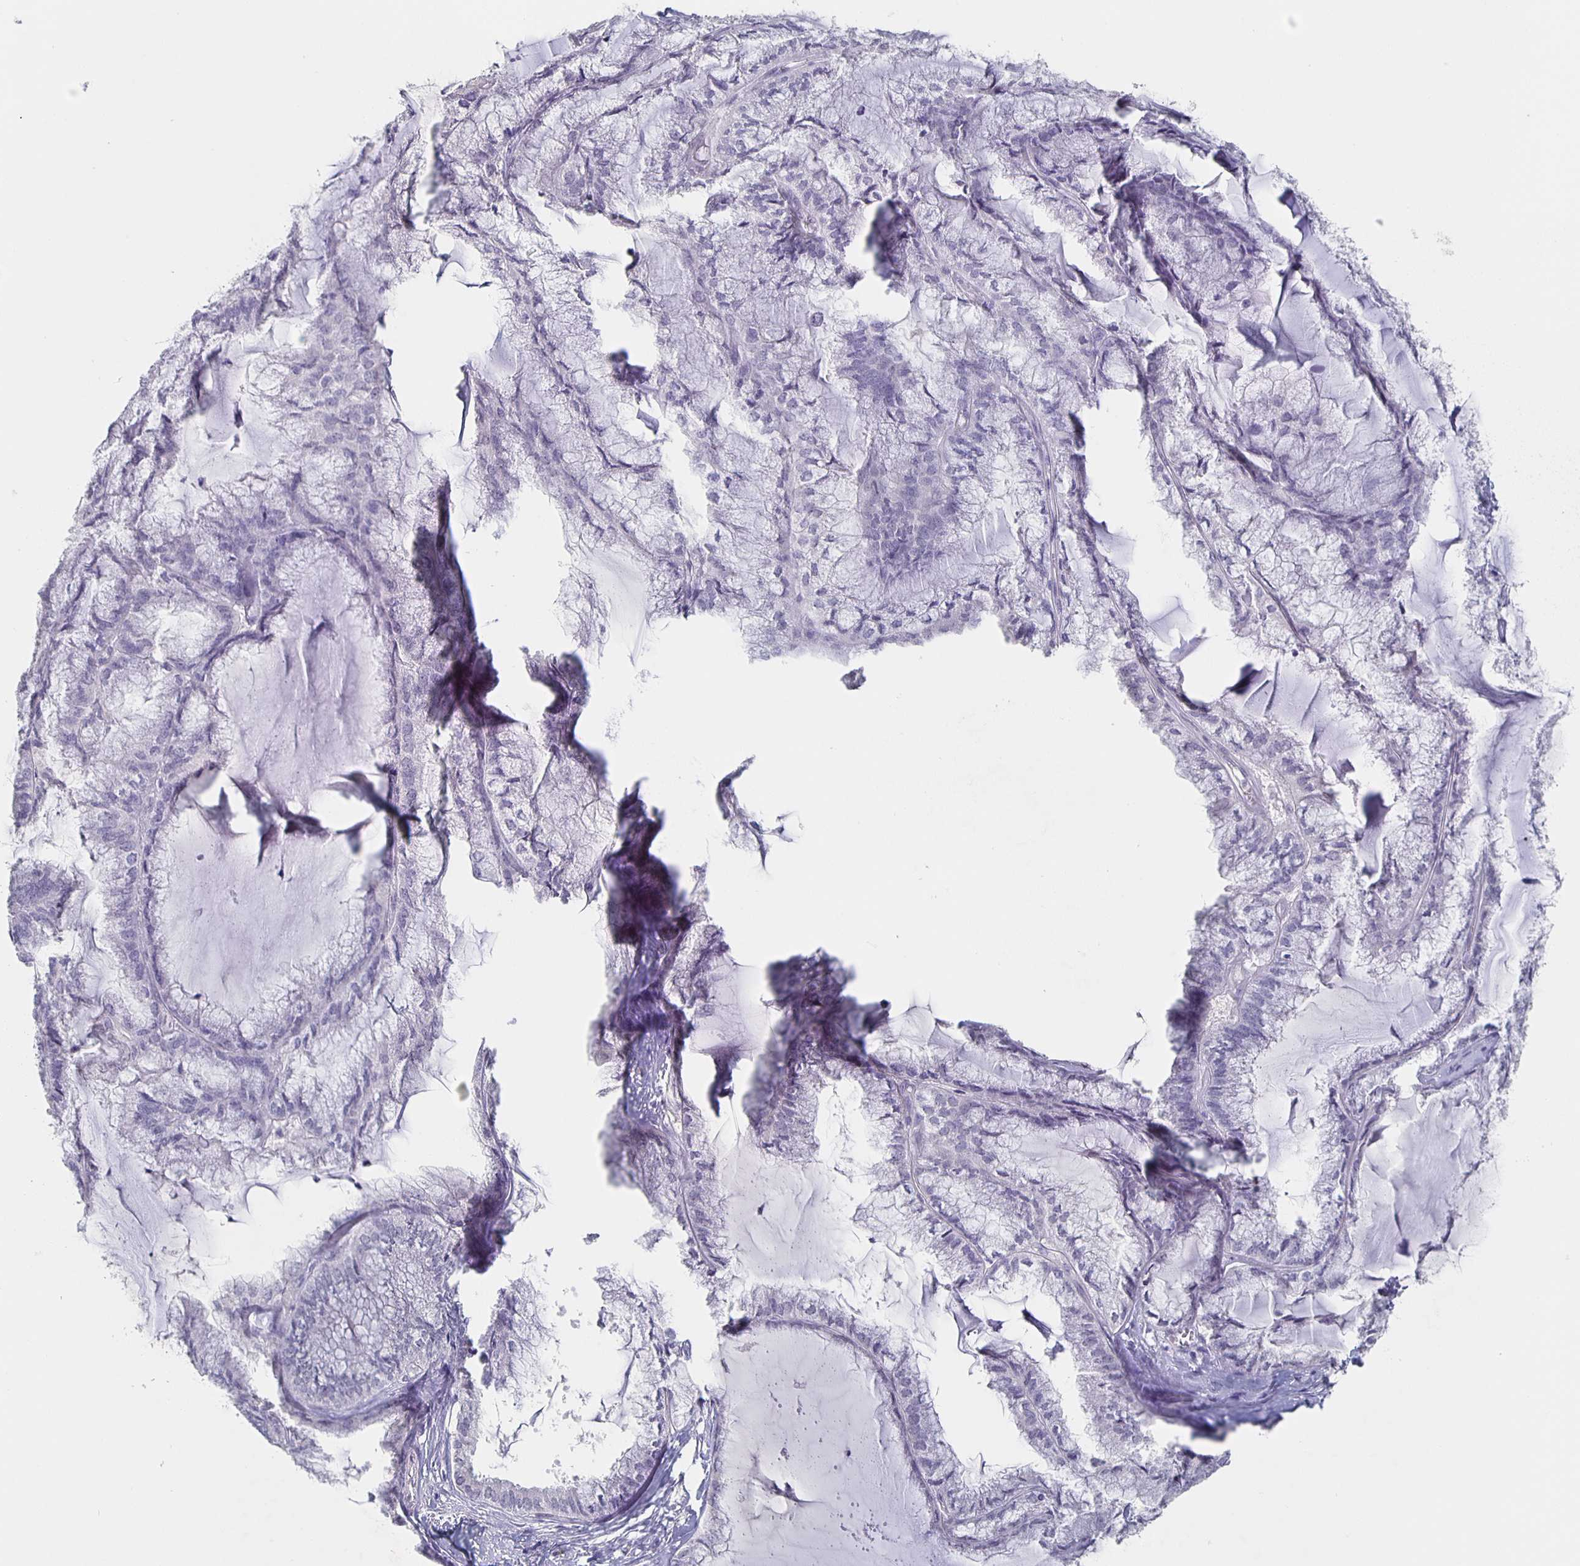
{"staining": {"intensity": "negative", "quantity": "none", "location": "none"}, "tissue": "endometrial cancer", "cell_type": "Tumor cells", "image_type": "cancer", "snomed": [{"axis": "morphology", "description": "Carcinoma, NOS"}, {"axis": "topography", "description": "Endometrium"}], "caption": "An immunohistochemistry photomicrograph of endometrial carcinoma is shown. There is no staining in tumor cells of endometrial carcinoma.", "gene": "CACNA2D2", "patient": {"sex": "female", "age": 62}}